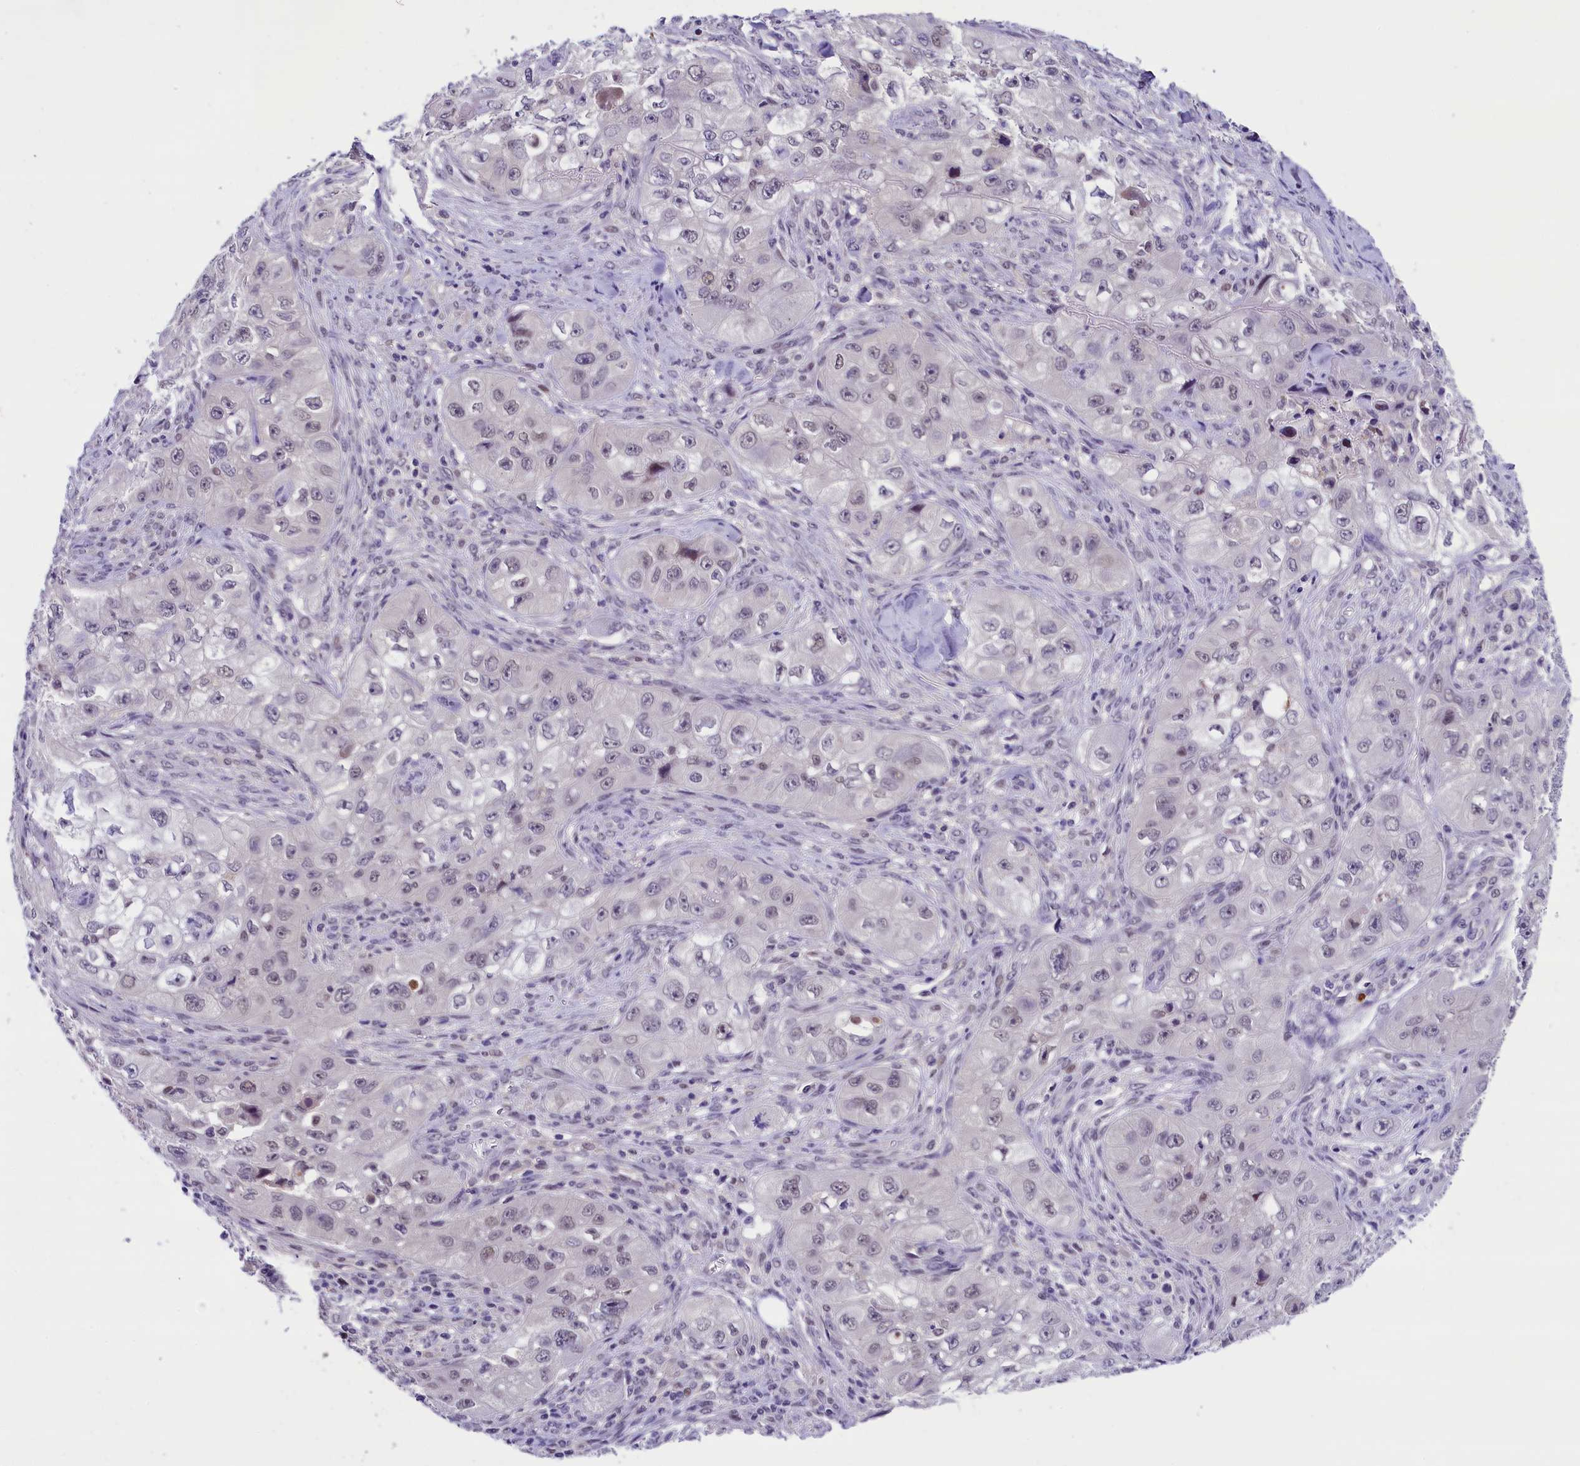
{"staining": {"intensity": "weak", "quantity": "<25%", "location": "nuclear"}, "tissue": "skin cancer", "cell_type": "Tumor cells", "image_type": "cancer", "snomed": [{"axis": "morphology", "description": "Squamous cell carcinoma, NOS"}, {"axis": "topography", "description": "Skin"}, {"axis": "topography", "description": "Subcutis"}], "caption": "Immunohistochemistry (IHC) image of neoplastic tissue: skin cancer stained with DAB (3,3'-diaminobenzidine) reveals no significant protein positivity in tumor cells.", "gene": "IQCN", "patient": {"sex": "male", "age": 73}}